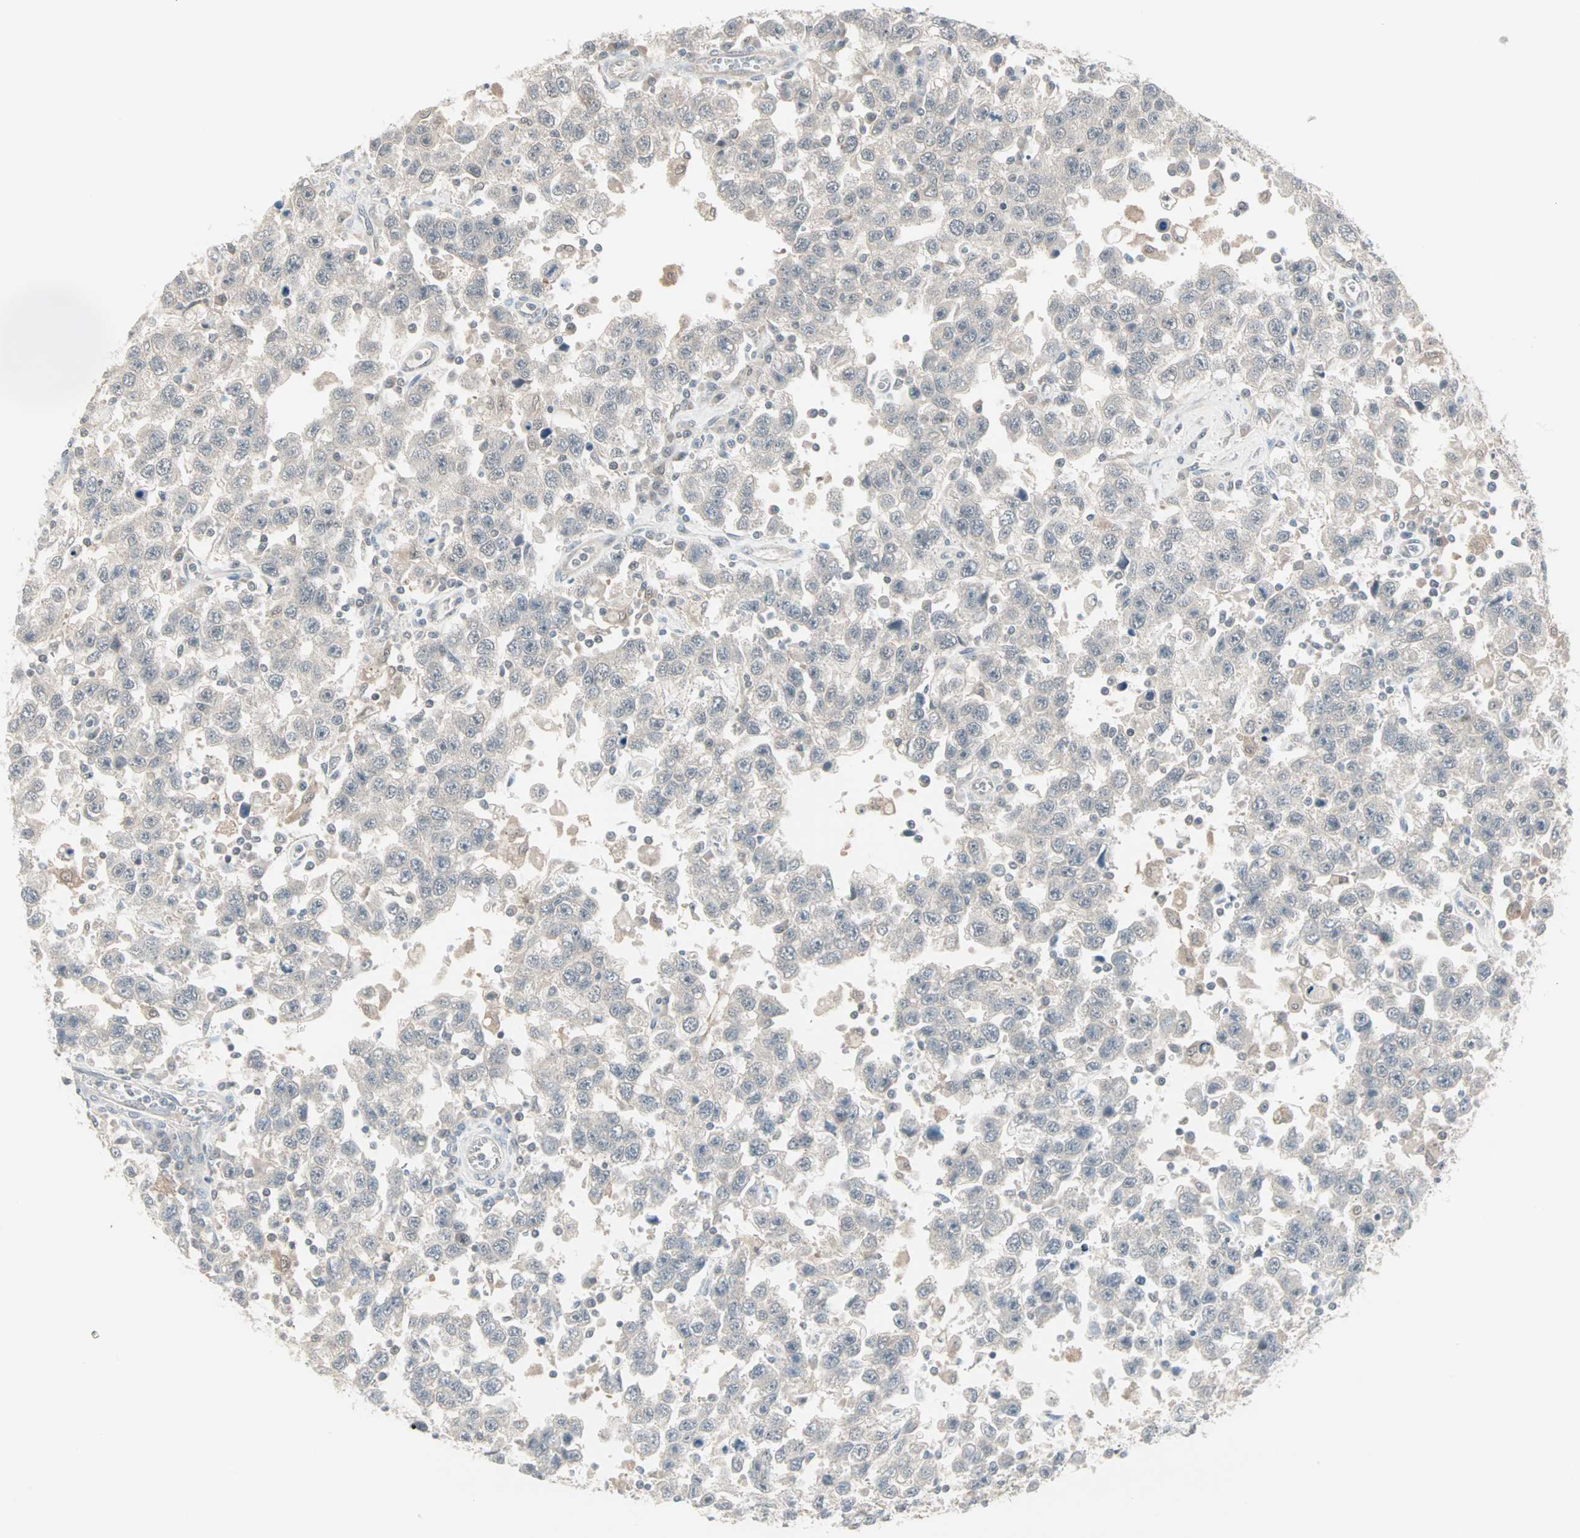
{"staining": {"intensity": "negative", "quantity": "none", "location": "none"}, "tissue": "testis cancer", "cell_type": "Tumor cells", "image_type": "cancer", "snomed": [{"axis": "morphology", "description": "Seminoma, NOS"}, {"axis": "topography", "description": "Testis"}], "caption": "Tumor cells are negative for brown protein staining in testis cancer.", "gene": "PTPA", "patient": {"sex": "male", "age": 41}}